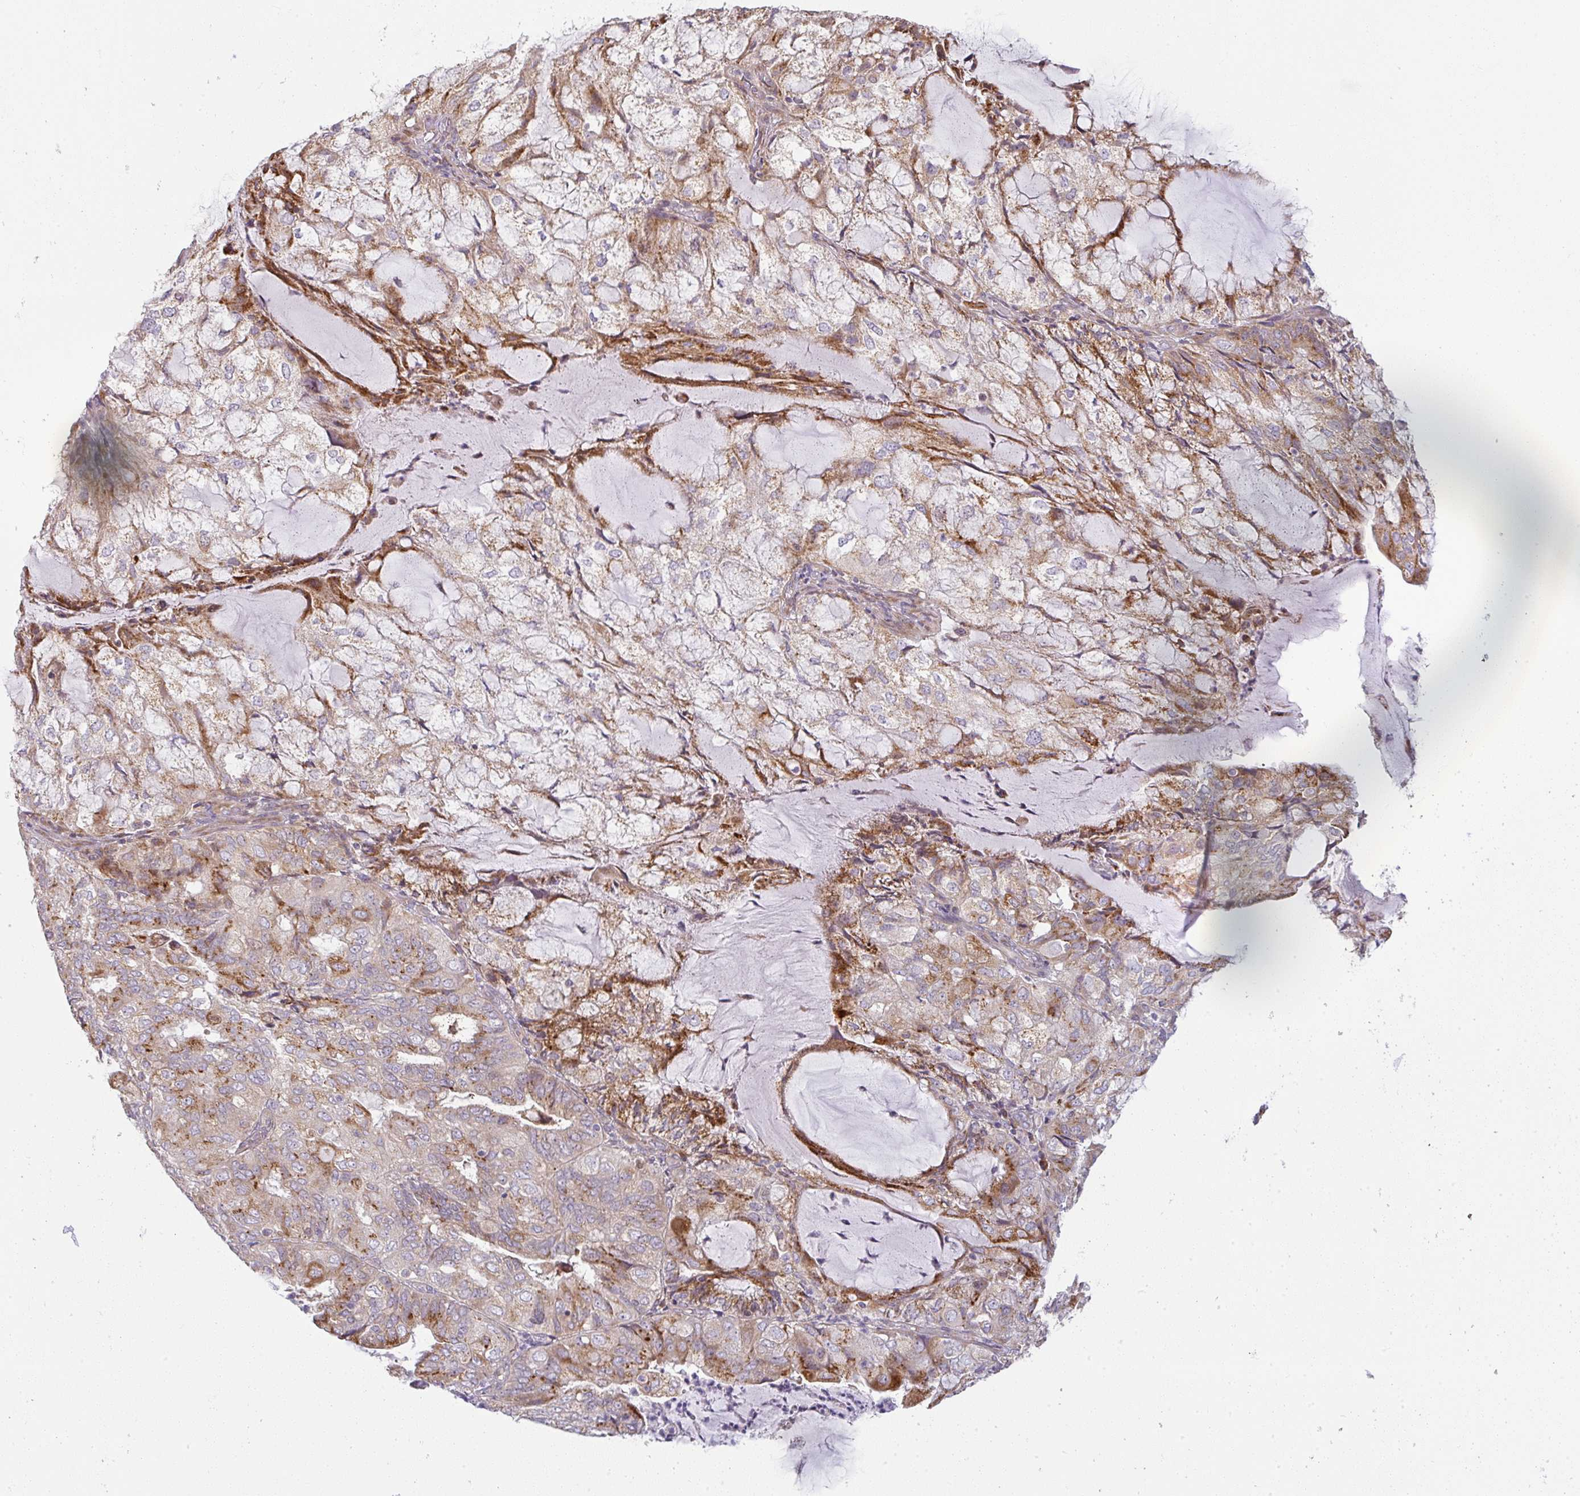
{"staining": {"intensity": "moderate", "quantity": "25%-75%", "location": "cytoplasmic/membranous"}, "tissue": "endometrial cancer", "cell_type": "Tumor cells", "image_type": "cancer", "snomed": [{"axis": "morphology", "description": "Adenocarcinoma, NOS"}, {"axis": "topography", "description": "Endometrium"}], "caption": "Endometrial cancer (adenocarcinoma) stained with IHC displays moderate cytoplasmic/membranous expression in approximately 25%-75% of tumor cells. (Brightfield microscopy of DAB IHC at high magnification).", "gene": "MOB1A", "patient": {"sex": "female", "age": 81}}